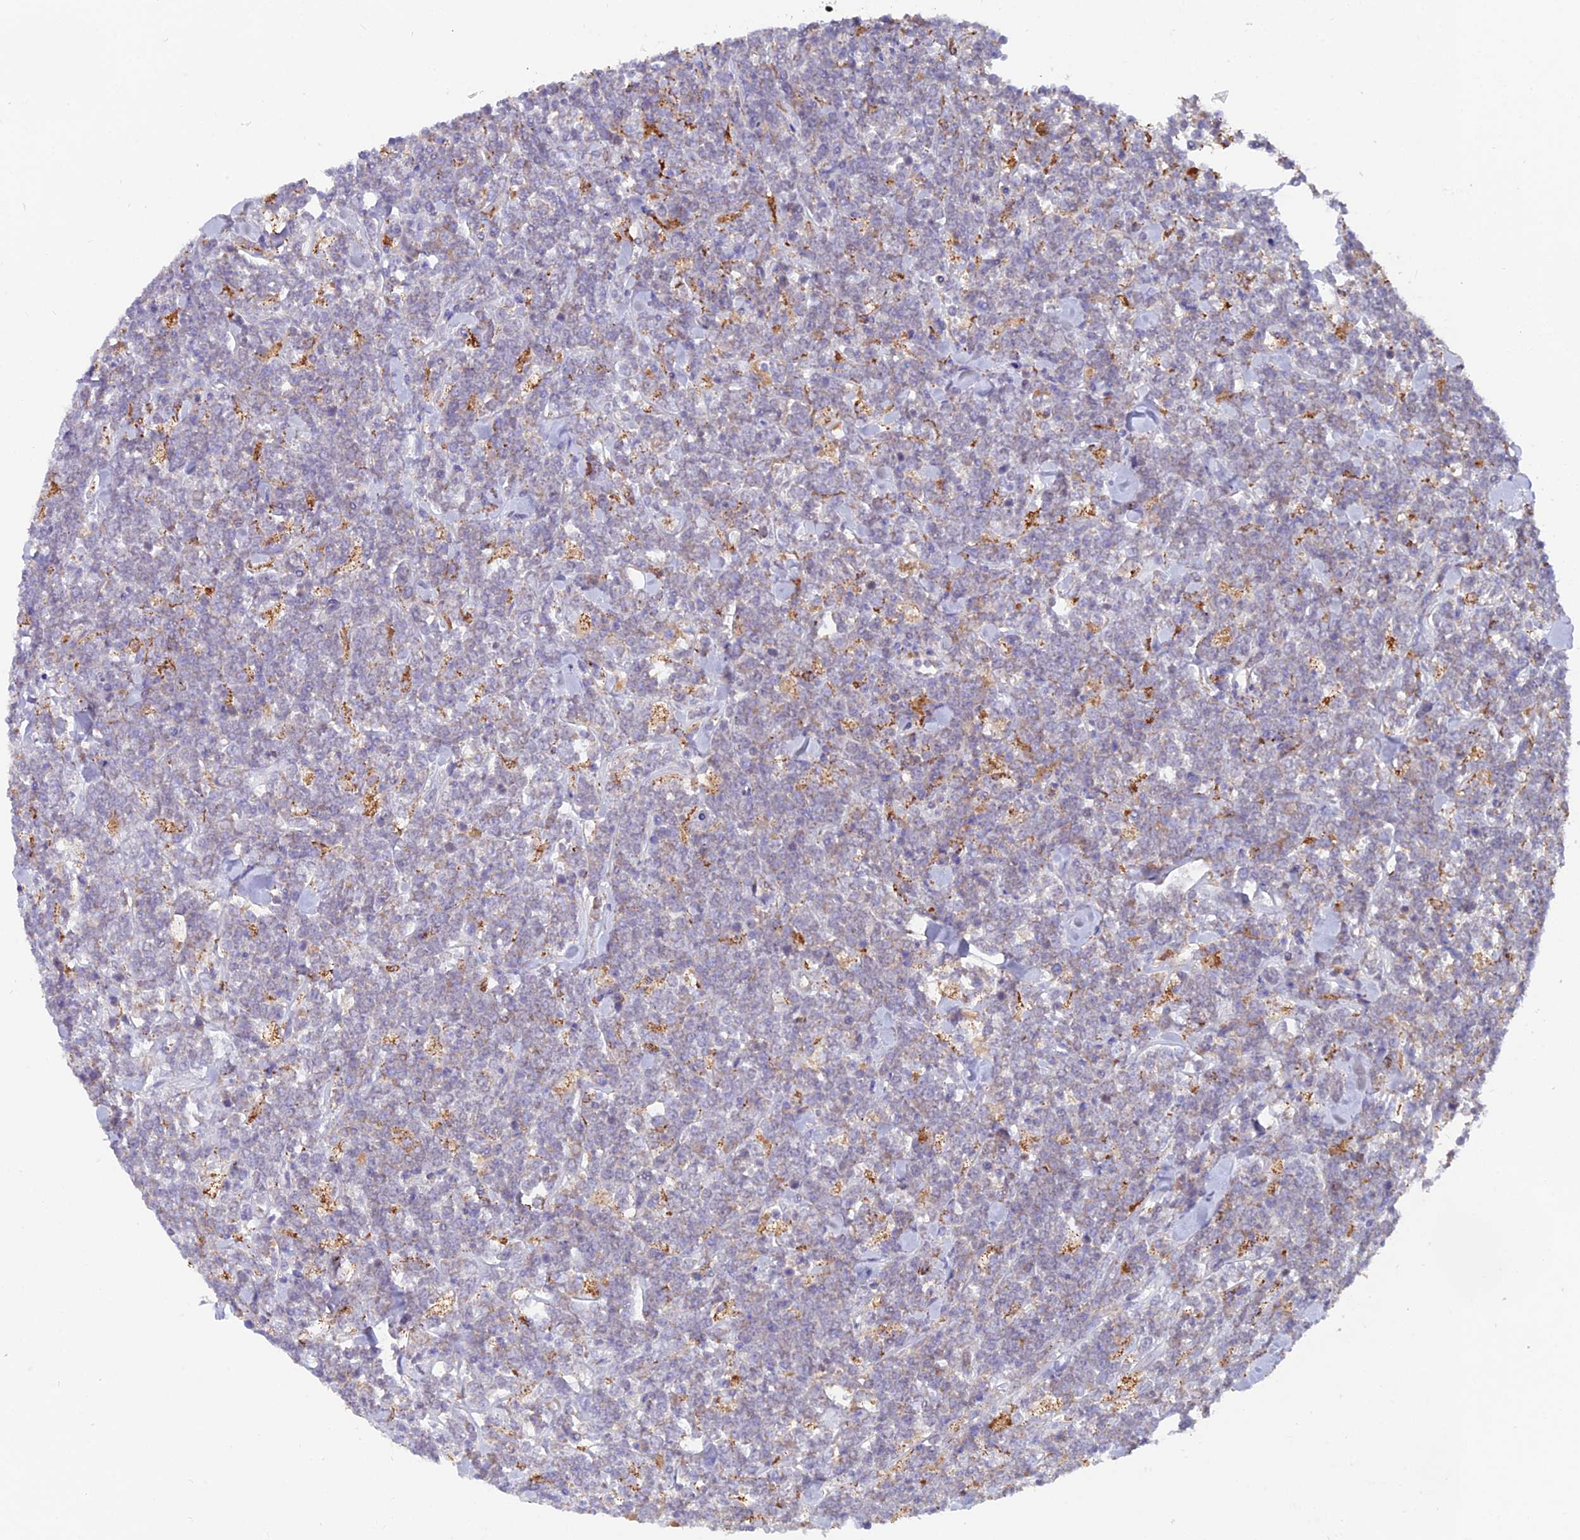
{"staining": {"intensity": "weak", "quantity": "25%-75%", "location": "cytoplasmic/membranous"}, "tissue": "lymphoma", "cell_type": "Tumor cells", "image_type": "cancer", "snomed": [{"axis": "morphology", "description": "Malignant lymphoma, non-Hodgkin's type, High grade"}, {"axis": "topography", "description": "Small intestine"}], "caption": "Lymphoma tissue demonstrates weak cytoplasmic/membranous staining in approximately 25%-75% of tumor cells, visualized by immunohistochemistry. (DAB (3,3'-diaminobenzidine) = brown stain, brightfield microscopy at high magnification).", "gene": "TIGD6", "patient": {"sex": "male", "age": 8}}